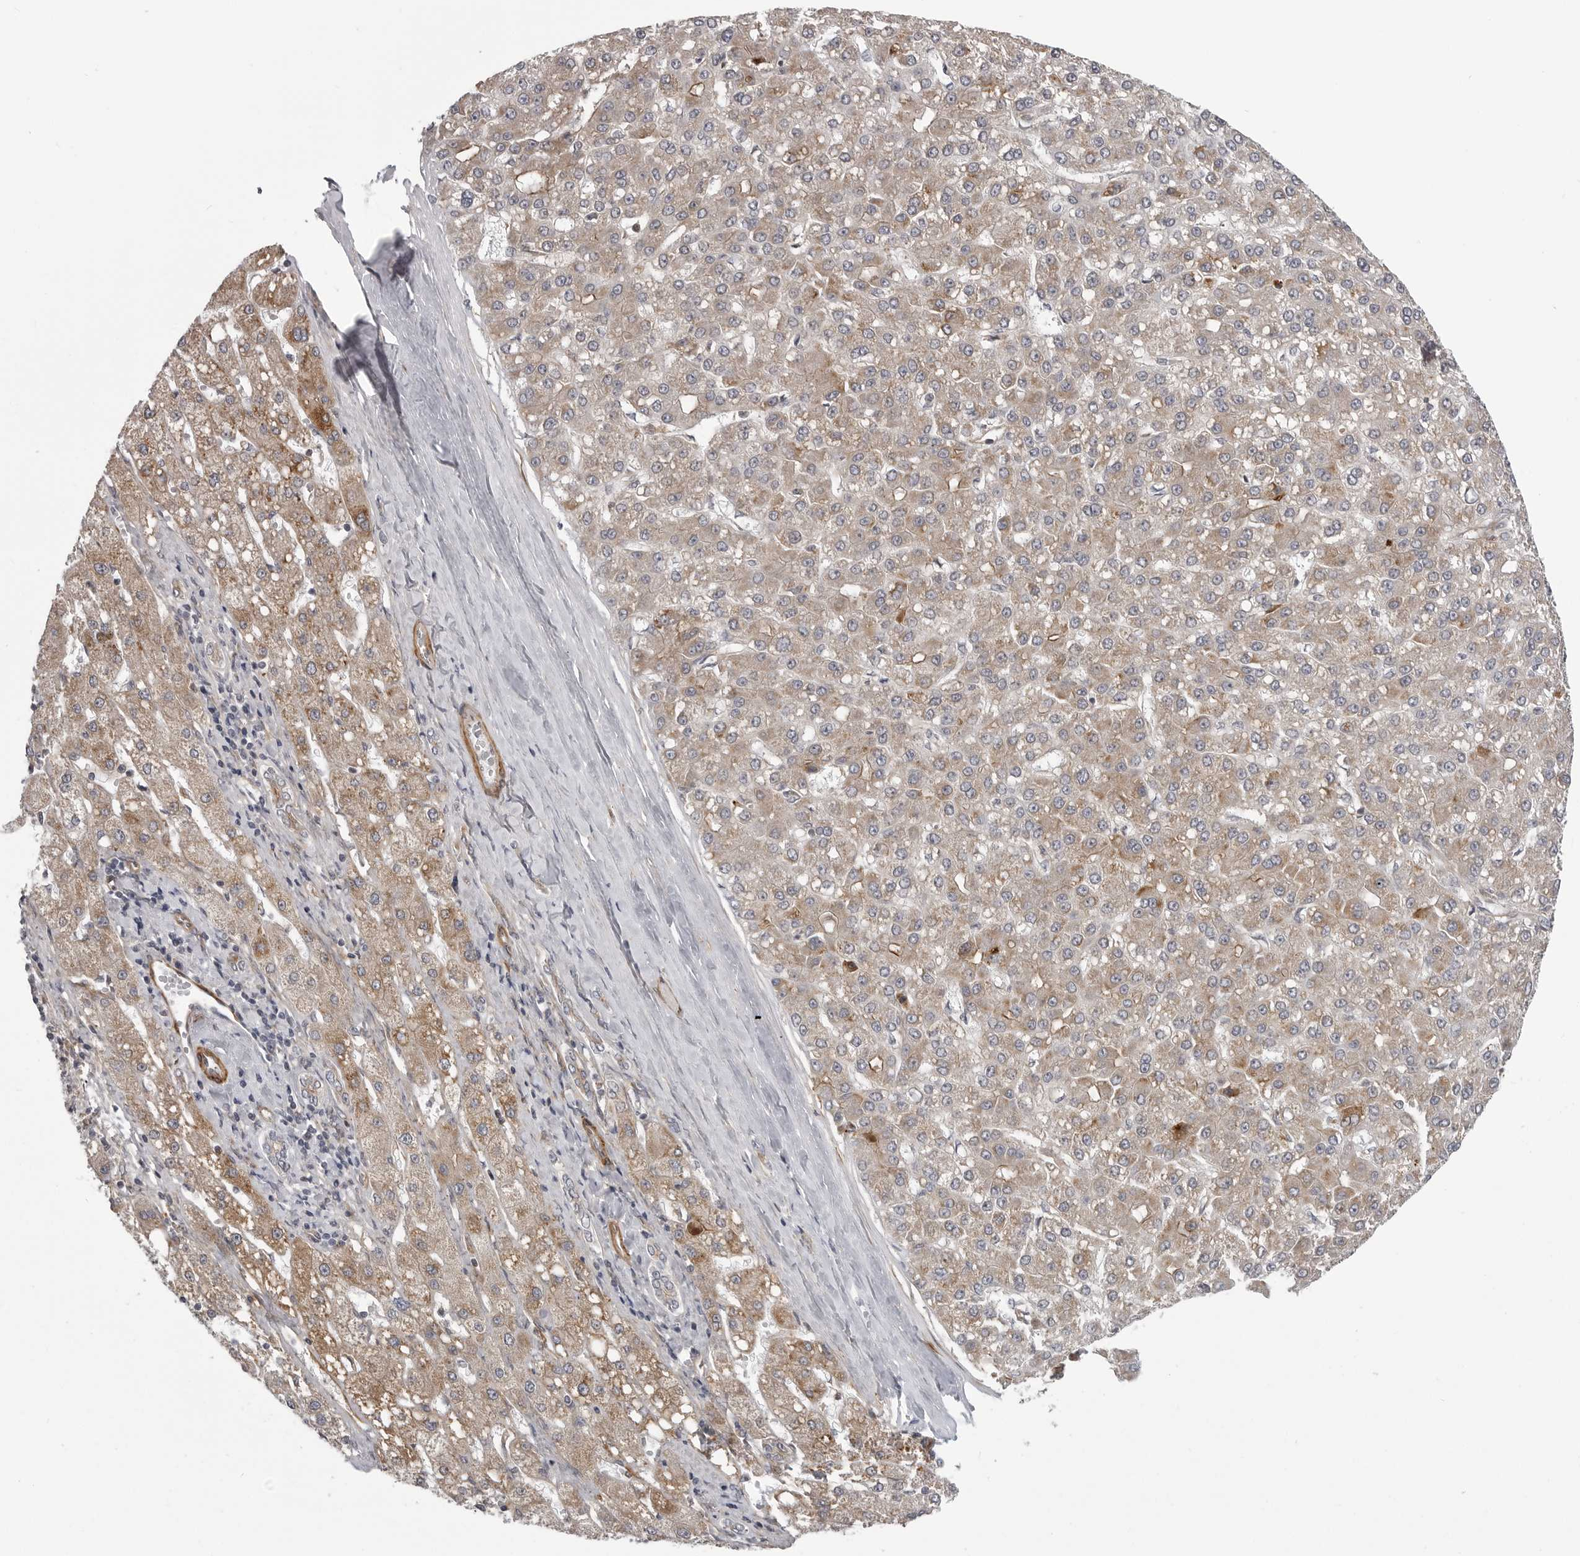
{"staining": {"intensity": "weak", "quantity": ">75%", "location": "cytoplasmic/membranous"}, "tissue": "liver cancer", "cell_type": "Tumor cells", "image_type": "cancer", "snomed": [{"axis": "morphology", "description": "Carcinoma, Hepatocellular, NOS"}, {"axis": "topography", "description": "Liver"}], "caption": "IHC histopathology image of liver cancer (hepatocellular carcinoma) stained for a protein (brown), which demonstrates low levels of weak cytoplasmic/membranous positivity in approximately >75% of tumor cells.", "gene": "SCP2", "patient": {"sex": "male", "age": 67}}